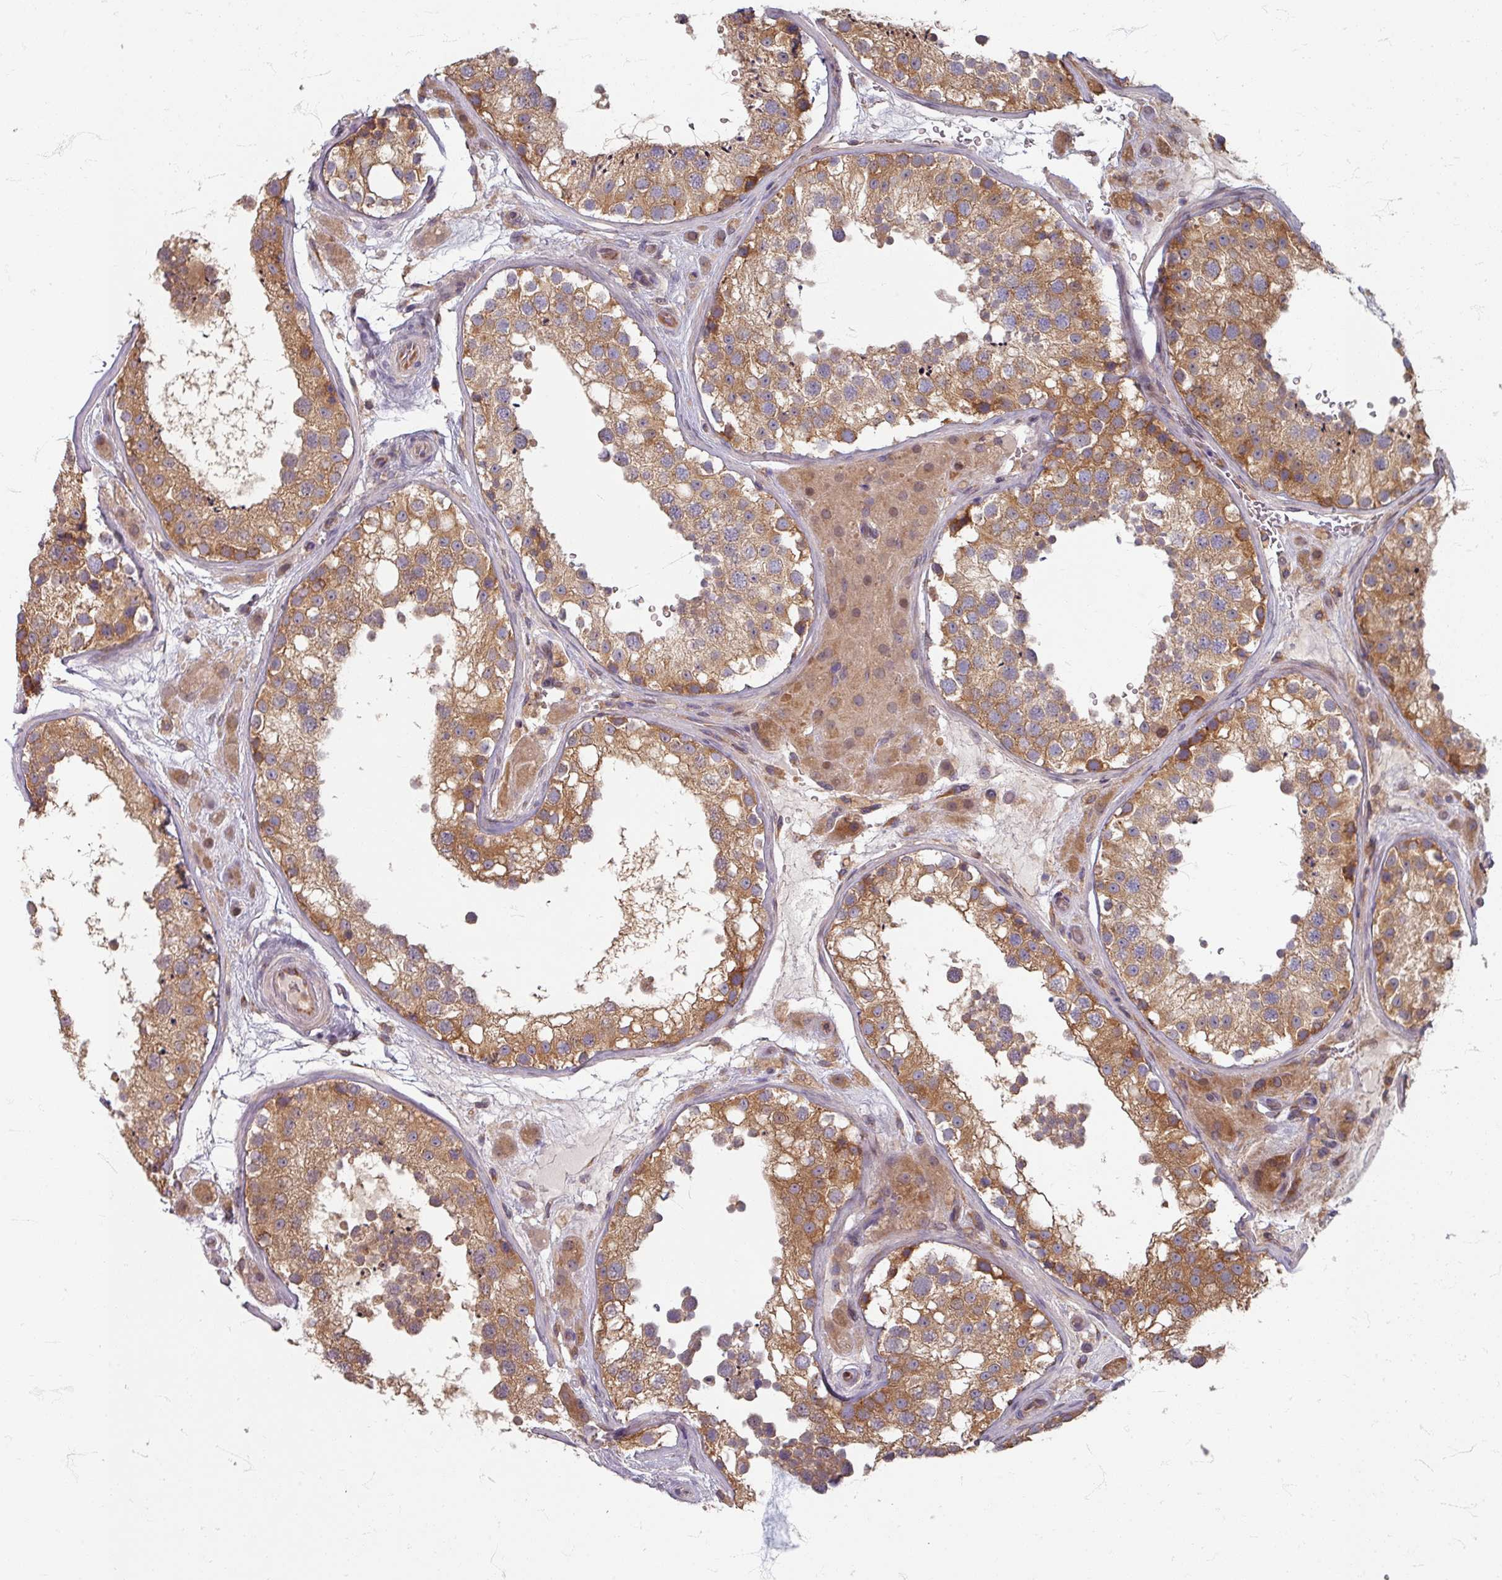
{"staining": {"intensity": "moderate", "quantity": ">75%", "location": "cytoplasmic/membranous"}, "tissue": "testis", "cell_type": "Cells in seminiferous ducts", "image_type": "normal", "snomed": [{"axis": "morphology", "description": "Normal tissue, NOS"}, {"axis": "topography", "description": "Testis"}], "caption": "A histopathology image showing moderate cytoplasmic/membranous expression in about >75% of cells in seminiferous ducts in benign testis, as visualized by brown immunohistochemical staining.", "gene": "STAM", "patient": {"sex": "male", "age": 26}}